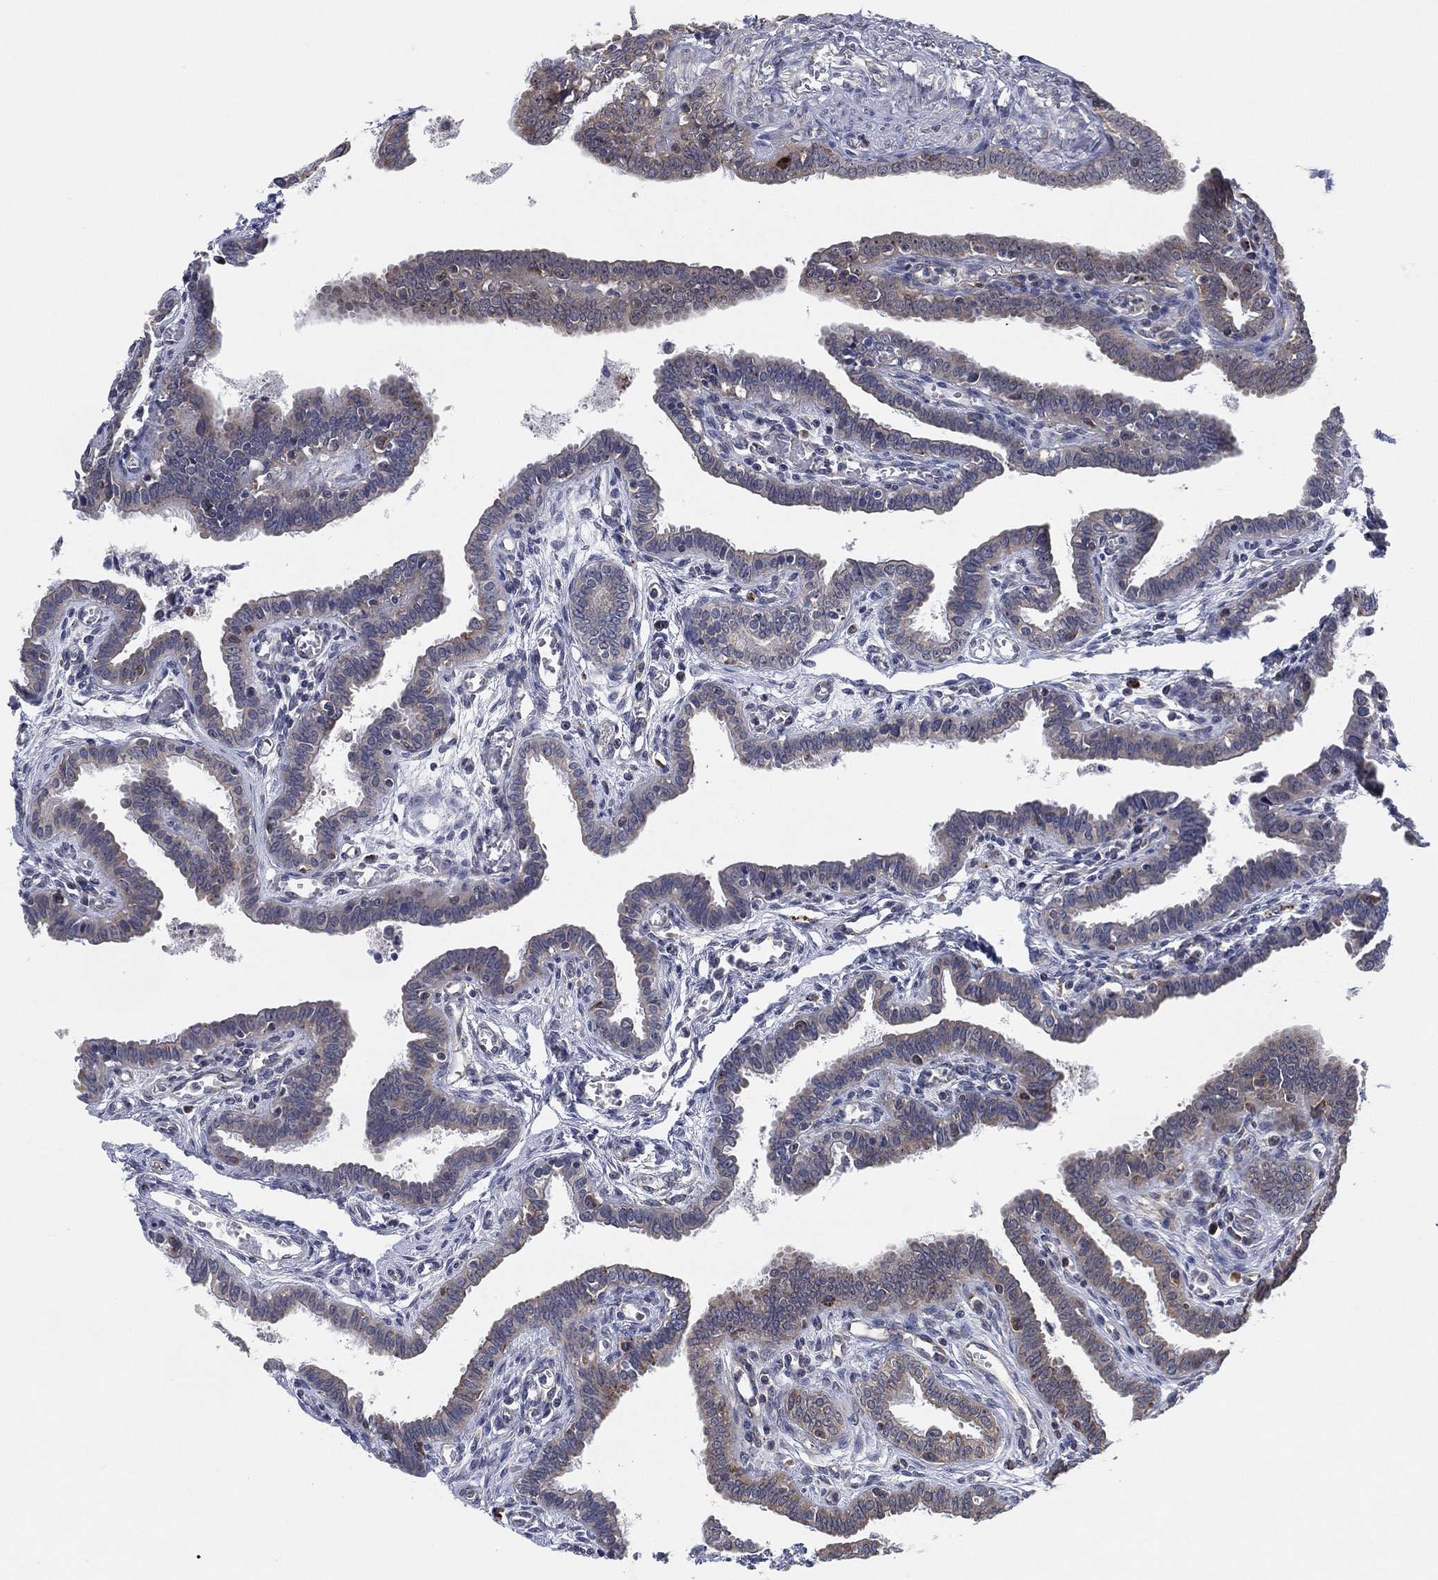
{"staining": {"intensity": "negative", "quantity": "none", "location": "none"}, "tissue": "fallopian tube", "cell_type": "Glandular cells", "image_type": "normal", "snomed": [{"axis": "morphology", "description": "Normal tissue, NOS"}, {"axis": "morphology", "description": "Carcinoma, endometroid"}, {"axis": "topography", "description": "Fallopian tube"}, {"axis": "topography", "description": "Ovary"}], "caption": "Glandular cells are negative for brown protein staining in unremarkable fallopian tube. (DAB IHC visualized using brightfield microscopy, high magnification).", "gene": "FAM104A", "patient": {"sex": "female", "age": 42}}